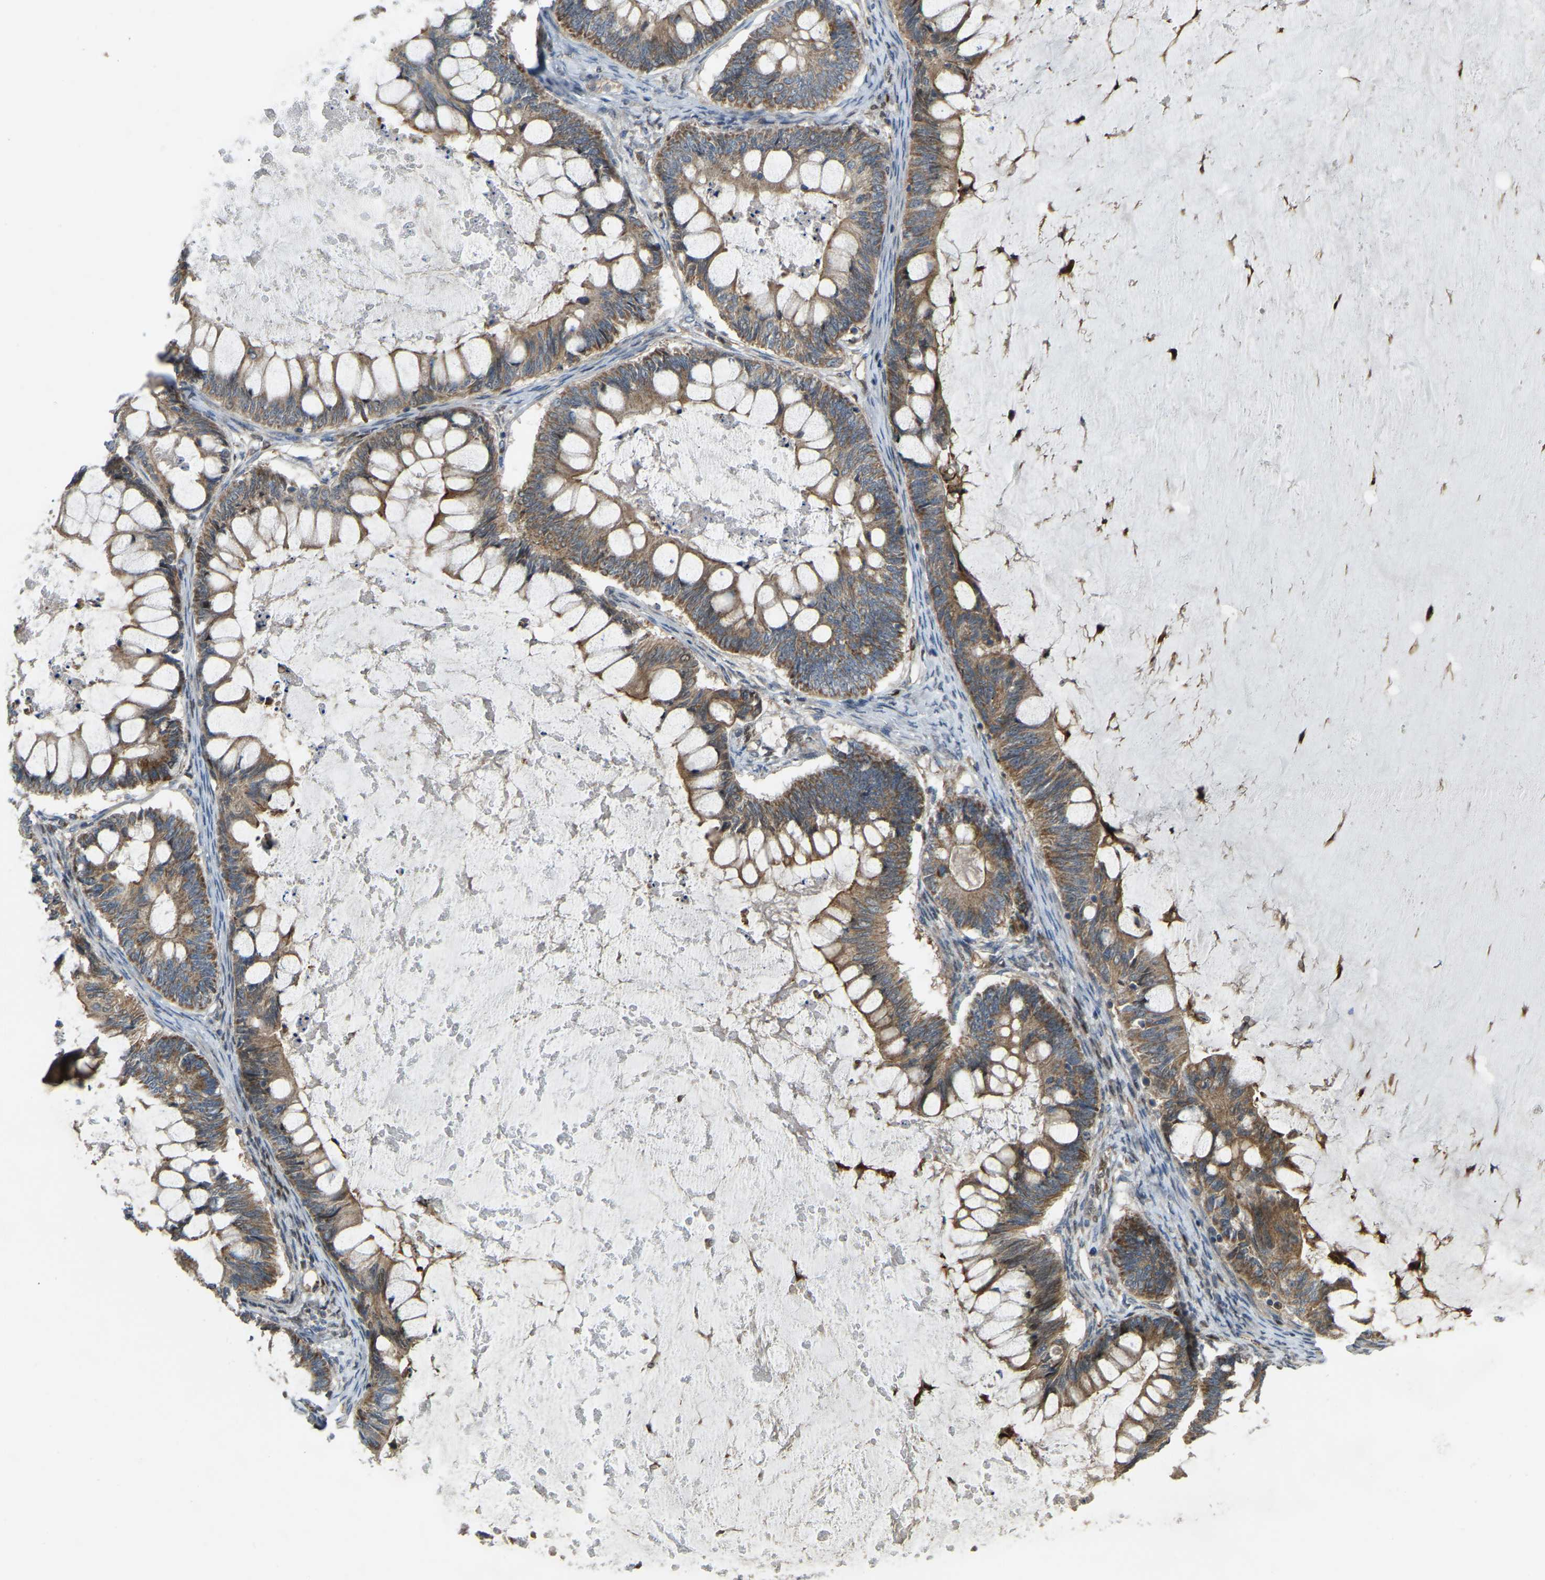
{"staining": {"intensity": "moderate", "quantity": ">75%", "location": "cytoplasmic/membranous"}, "tissue": "ovarian cancer", "cell_type": "Tumor cells", "image_type": "cancer", "snomed": [{"axis": "morphology", "description": "Cystadenocarcinoma, mucinous, NOS"}, {"axis": "topography", "description": "Ovary"}], "caption": "A brown stain shows moderate cytoplasmic/membranous positivity of a protein in ovarian cancer (mucinous cystadenocarcinoma) tumor cells.", "gene": "C21orf91", "patient": {"sex": "female", "age": 61}}